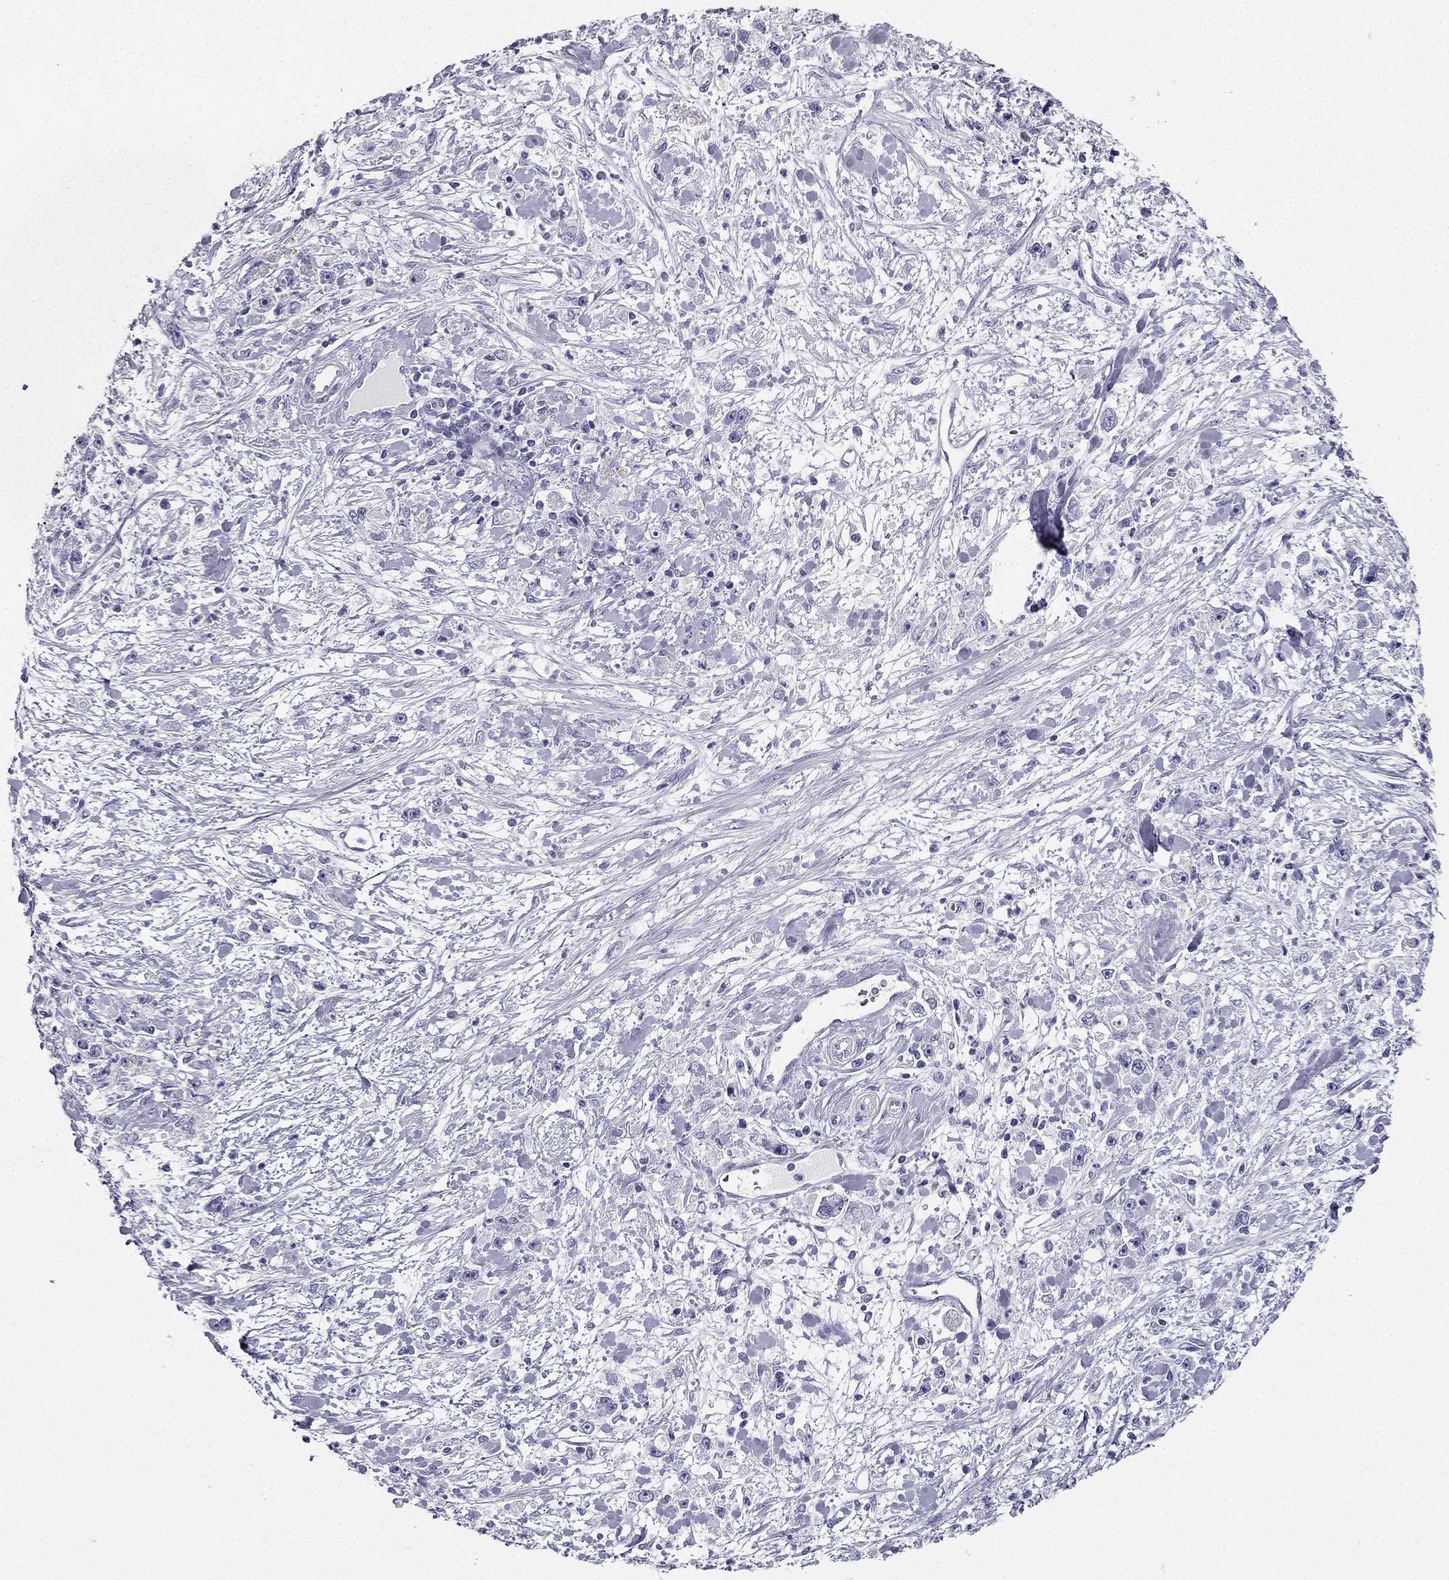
{"staining": {"intensity": "negative", "quantity": "none", "location": "none"}, "tissue": "stomach cancer", "cell_type": "Tumor cells", "image_type": "cancer", "snomed": [{"axis": "morphology", "description": "Adenocarcinoma, NOS"}, {"axis": "topography", "description": "Stomach"}], "caption": "Image shows no significant protein staining in tumor cells of stomach cancer. (DAB (3,3'-diaminobenzidine) immunohistochemistry (IHC), high magnification).", "gene": "TFF3", "patient": {"sex": "female", "age": 59}}